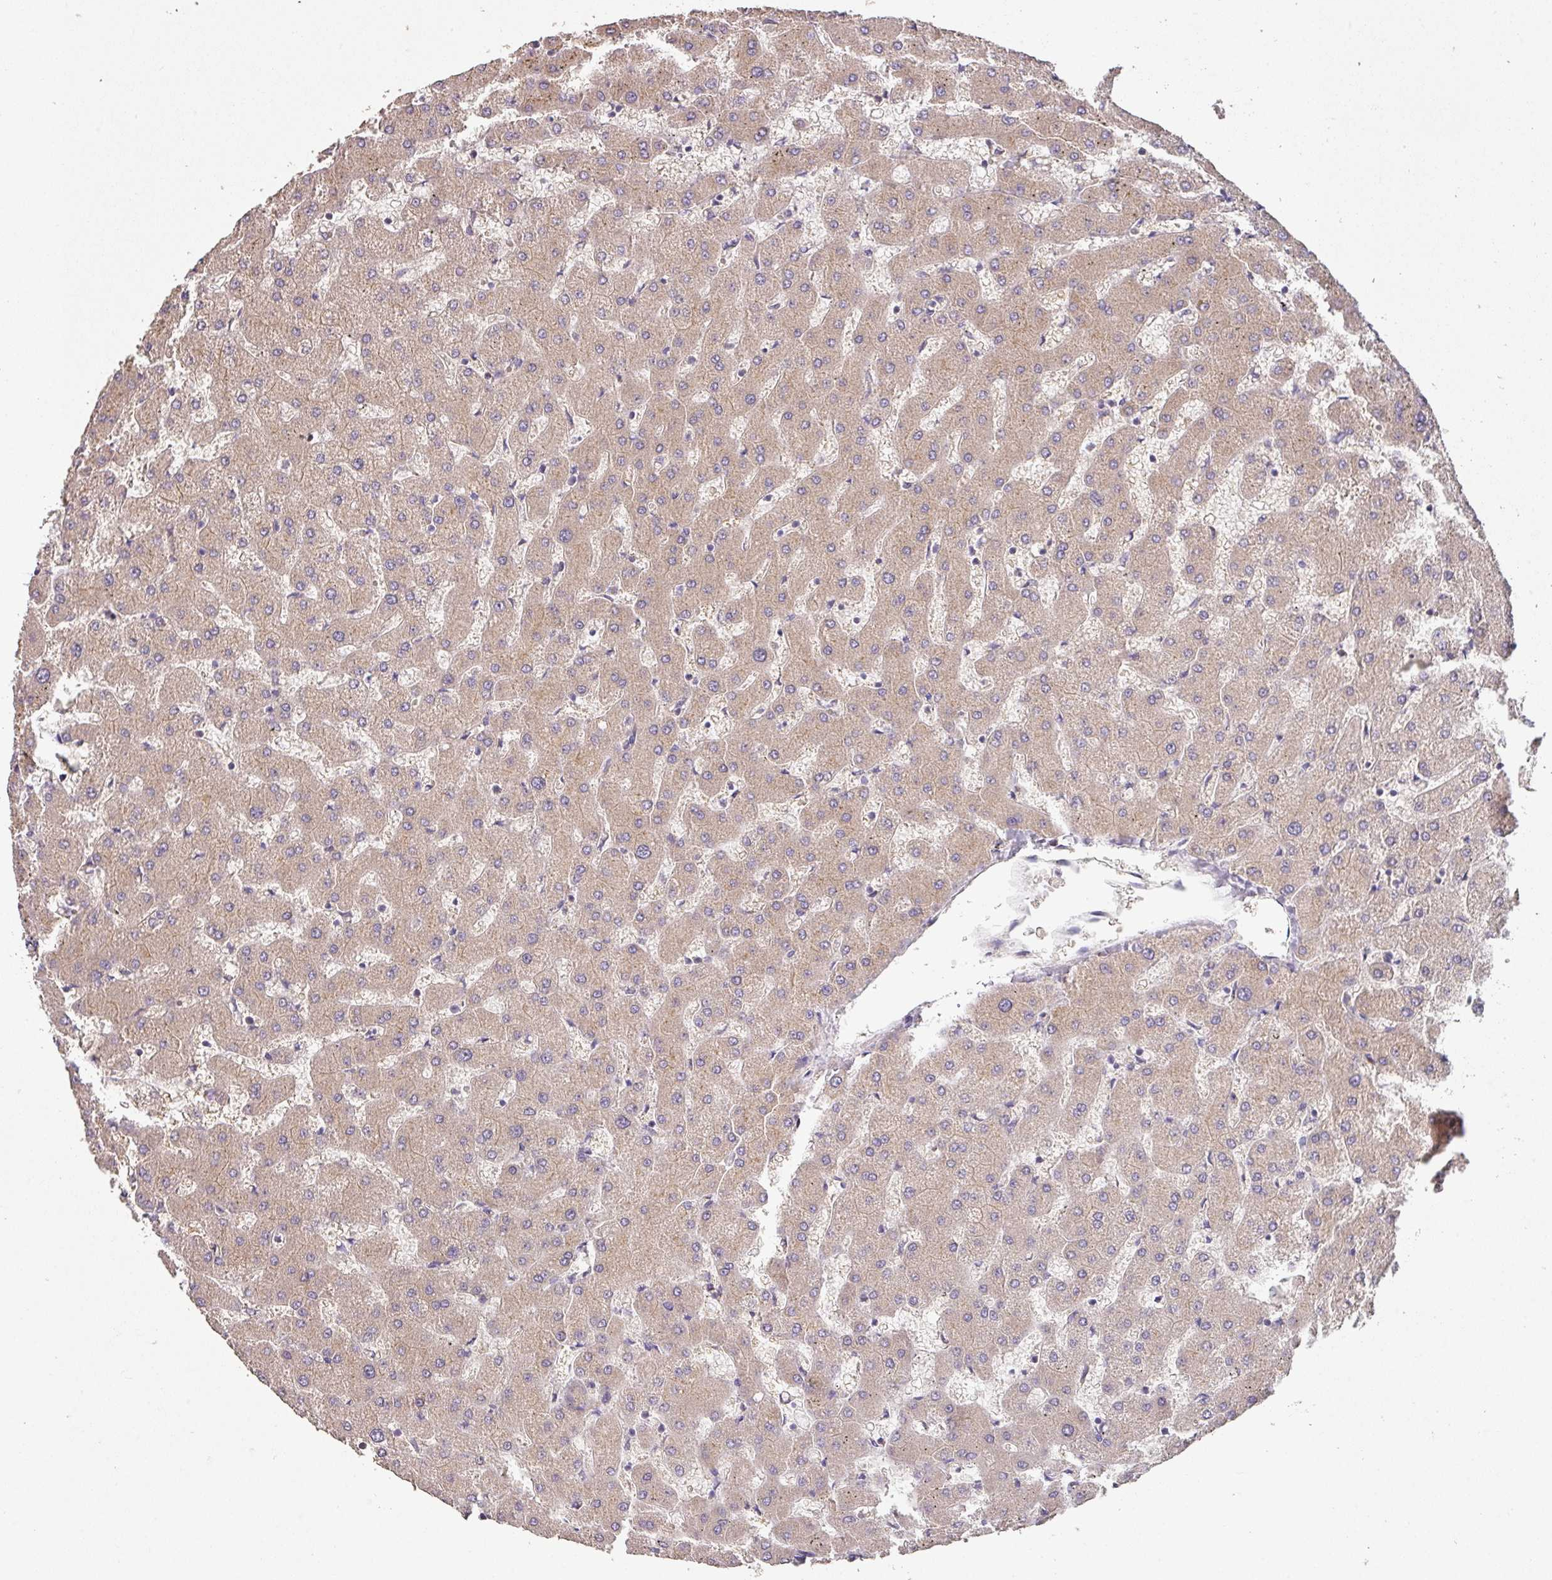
{"staining": {"intensity": "negative", "quantity": "none", "location": "none"}, "tissue": "liver", "cell_type": "Cholangiocytes", "image_type": "normal", "snomed": [{"axis": "morphology", "description": "Normal tissue, NOS"}, {"axis": "topography", "description": "Liver"}], "caption": "Immunohistochemistry (IHC) photomicrograph of benign liver stained for a protein (brown), which demonstrates no positivity in cholangiocytes.", "gene": "PCDH1", "patient": {"sex": "female", "age": 63}}